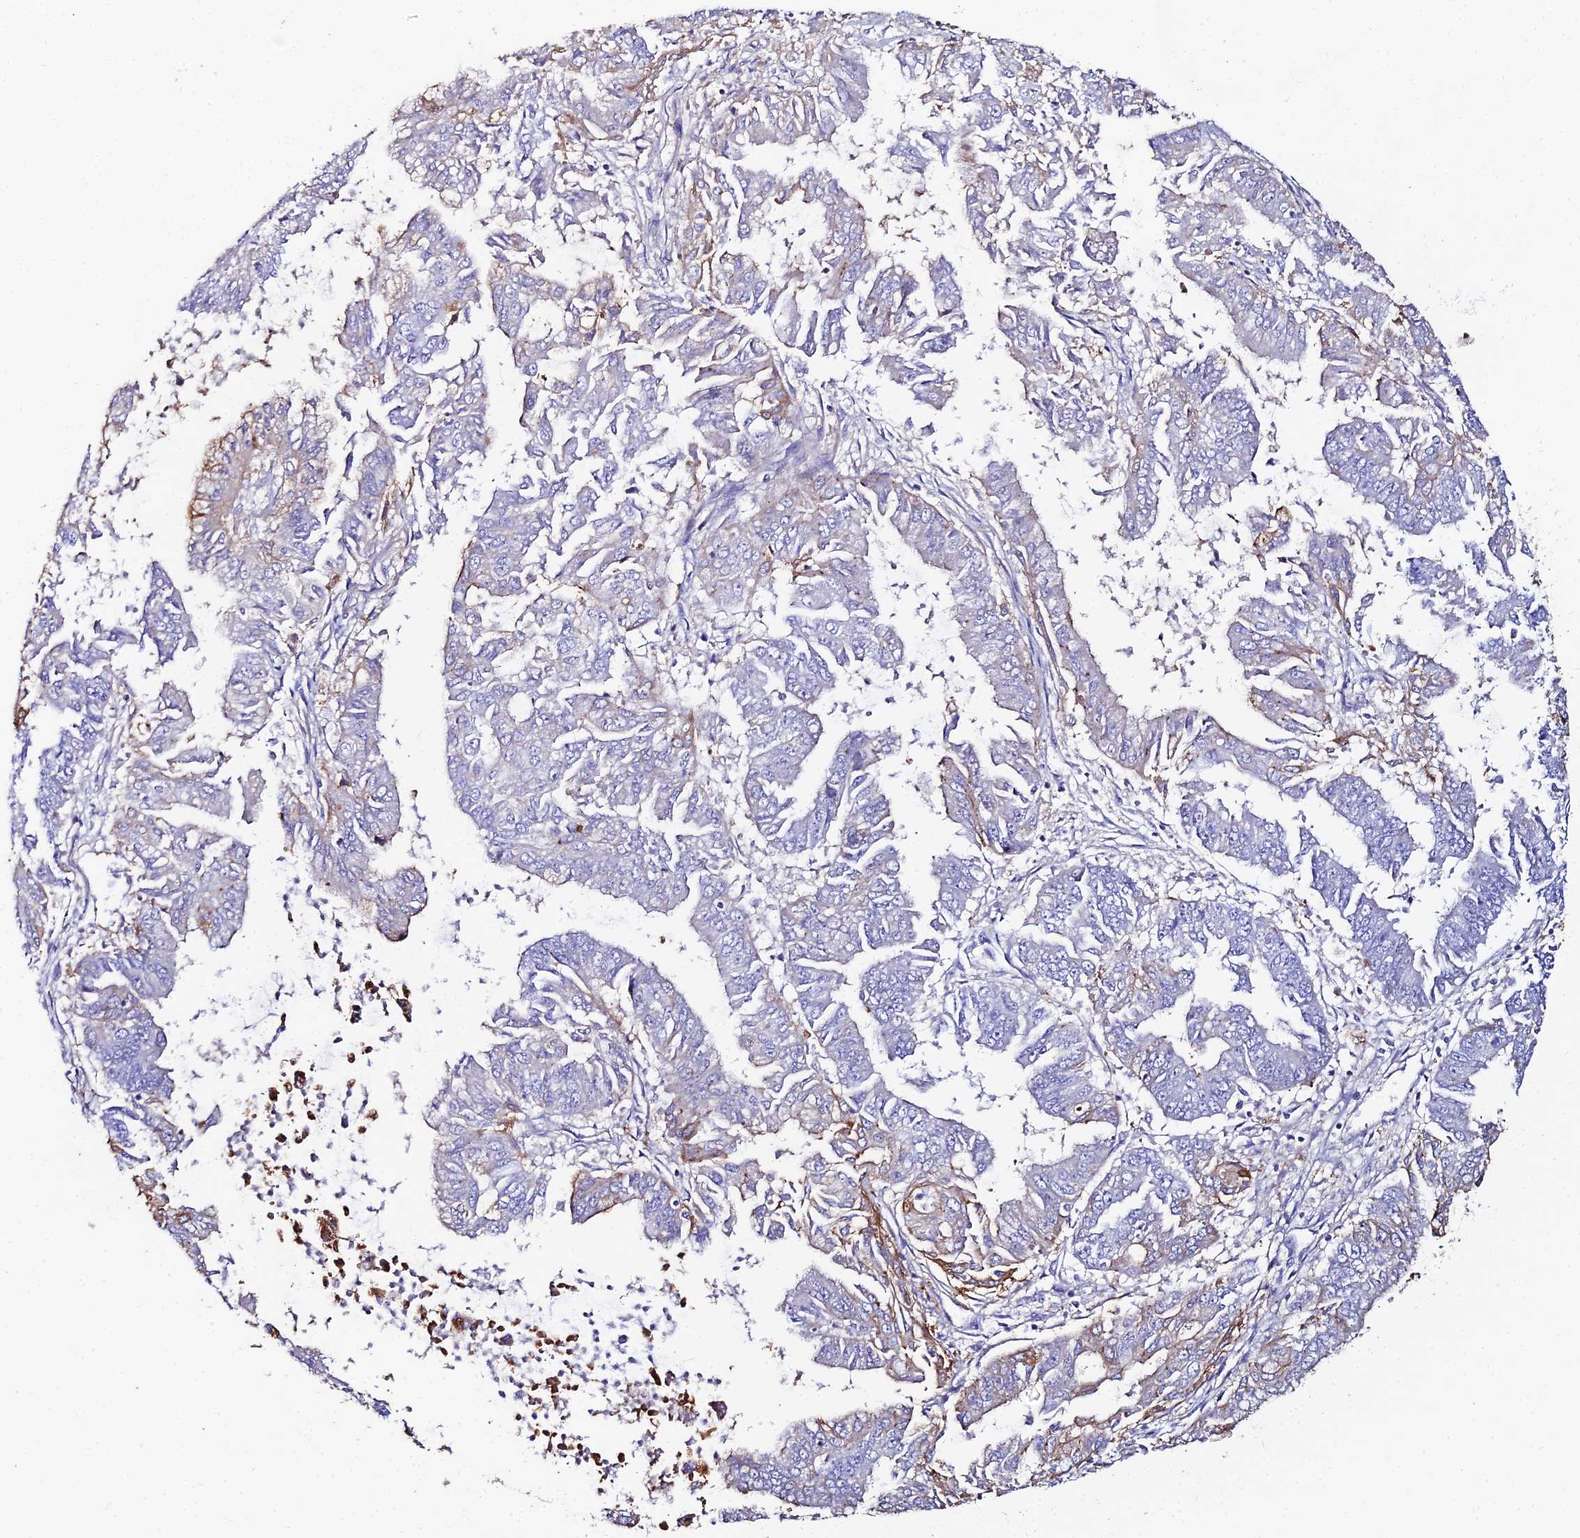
{"staining": {"intensity": "moderate", "quantity": "<25%", "location": "cytoplasmic/membranous"}, "tissue": "endometrial cancer", "cell_type": "Tumor cells", "image_type": "cancer", "snomed": [{"axis": "morphology", "description": "Adenocarcinoma, NOS"}, {"axis": "topography", "description": "Endometrium"}], "caption": "DAB immunohistochemical staining of endometrial cancer (adenocarcinoma) displays moderate cytoplasmic/membranous protein positivity in approximately <25% of tumor cells.", "gene": "C6", "patient": {"sex": "female", "age": 73}}